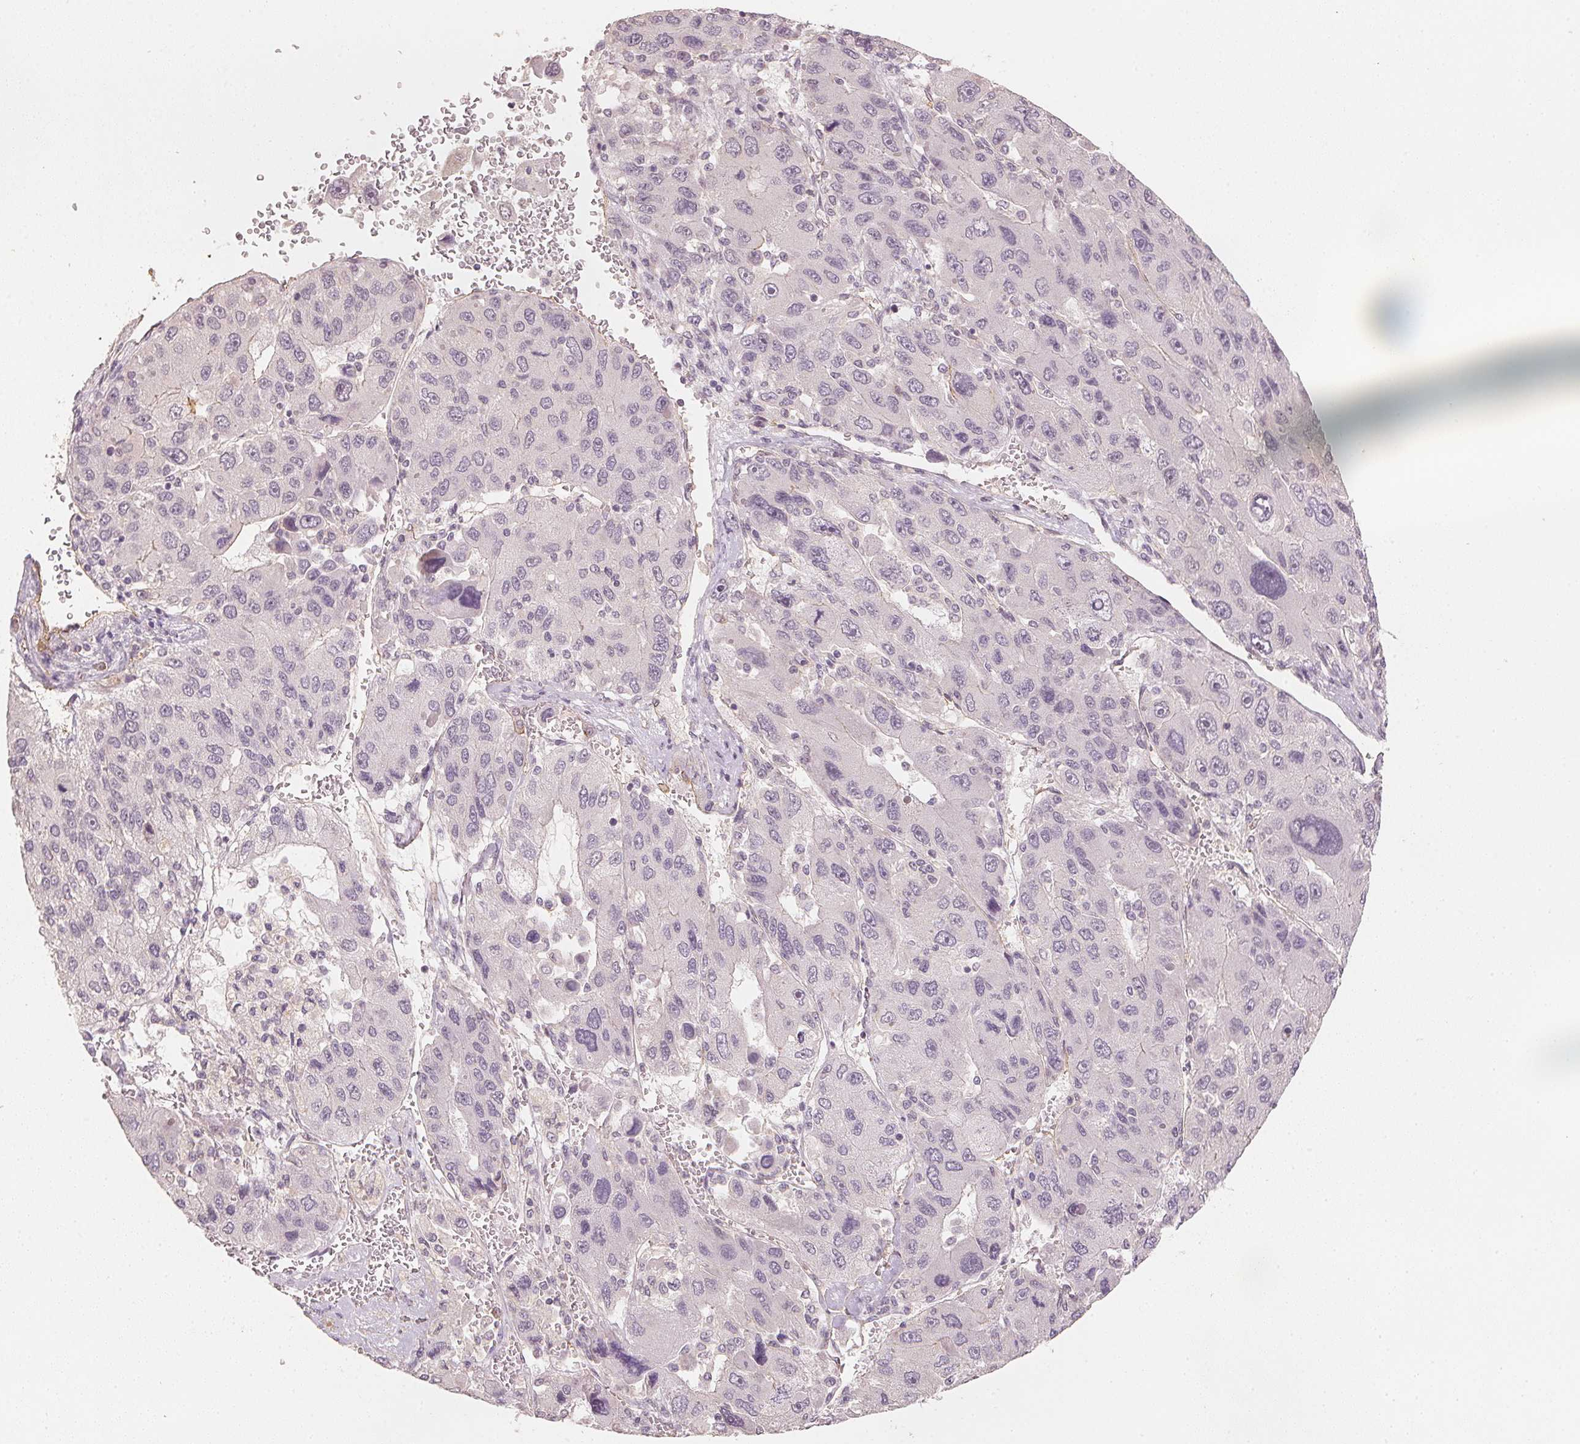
{"staining": {"intensity": "moderate", "quantity": "25%-75%", "location": "cytoplasmic/membranous"}, "tissue": "liver cancer", "cell_type": "Tumor cells", "image_type": "cancer", "snomed": [{"axis": "morphology", "description": "Carcinoma, Hepatocellular, NOS"}, {"axis": "topography", "description": "Liver"}], "caption": "Protein expression analysis of liver hepatocellular carcinoma shows moderate cytoplasmic/membranous staining in approximately 25%-75% of tumor cells.", "gene": "CIB1", "patient": {"sex": "female", "age": 41}}